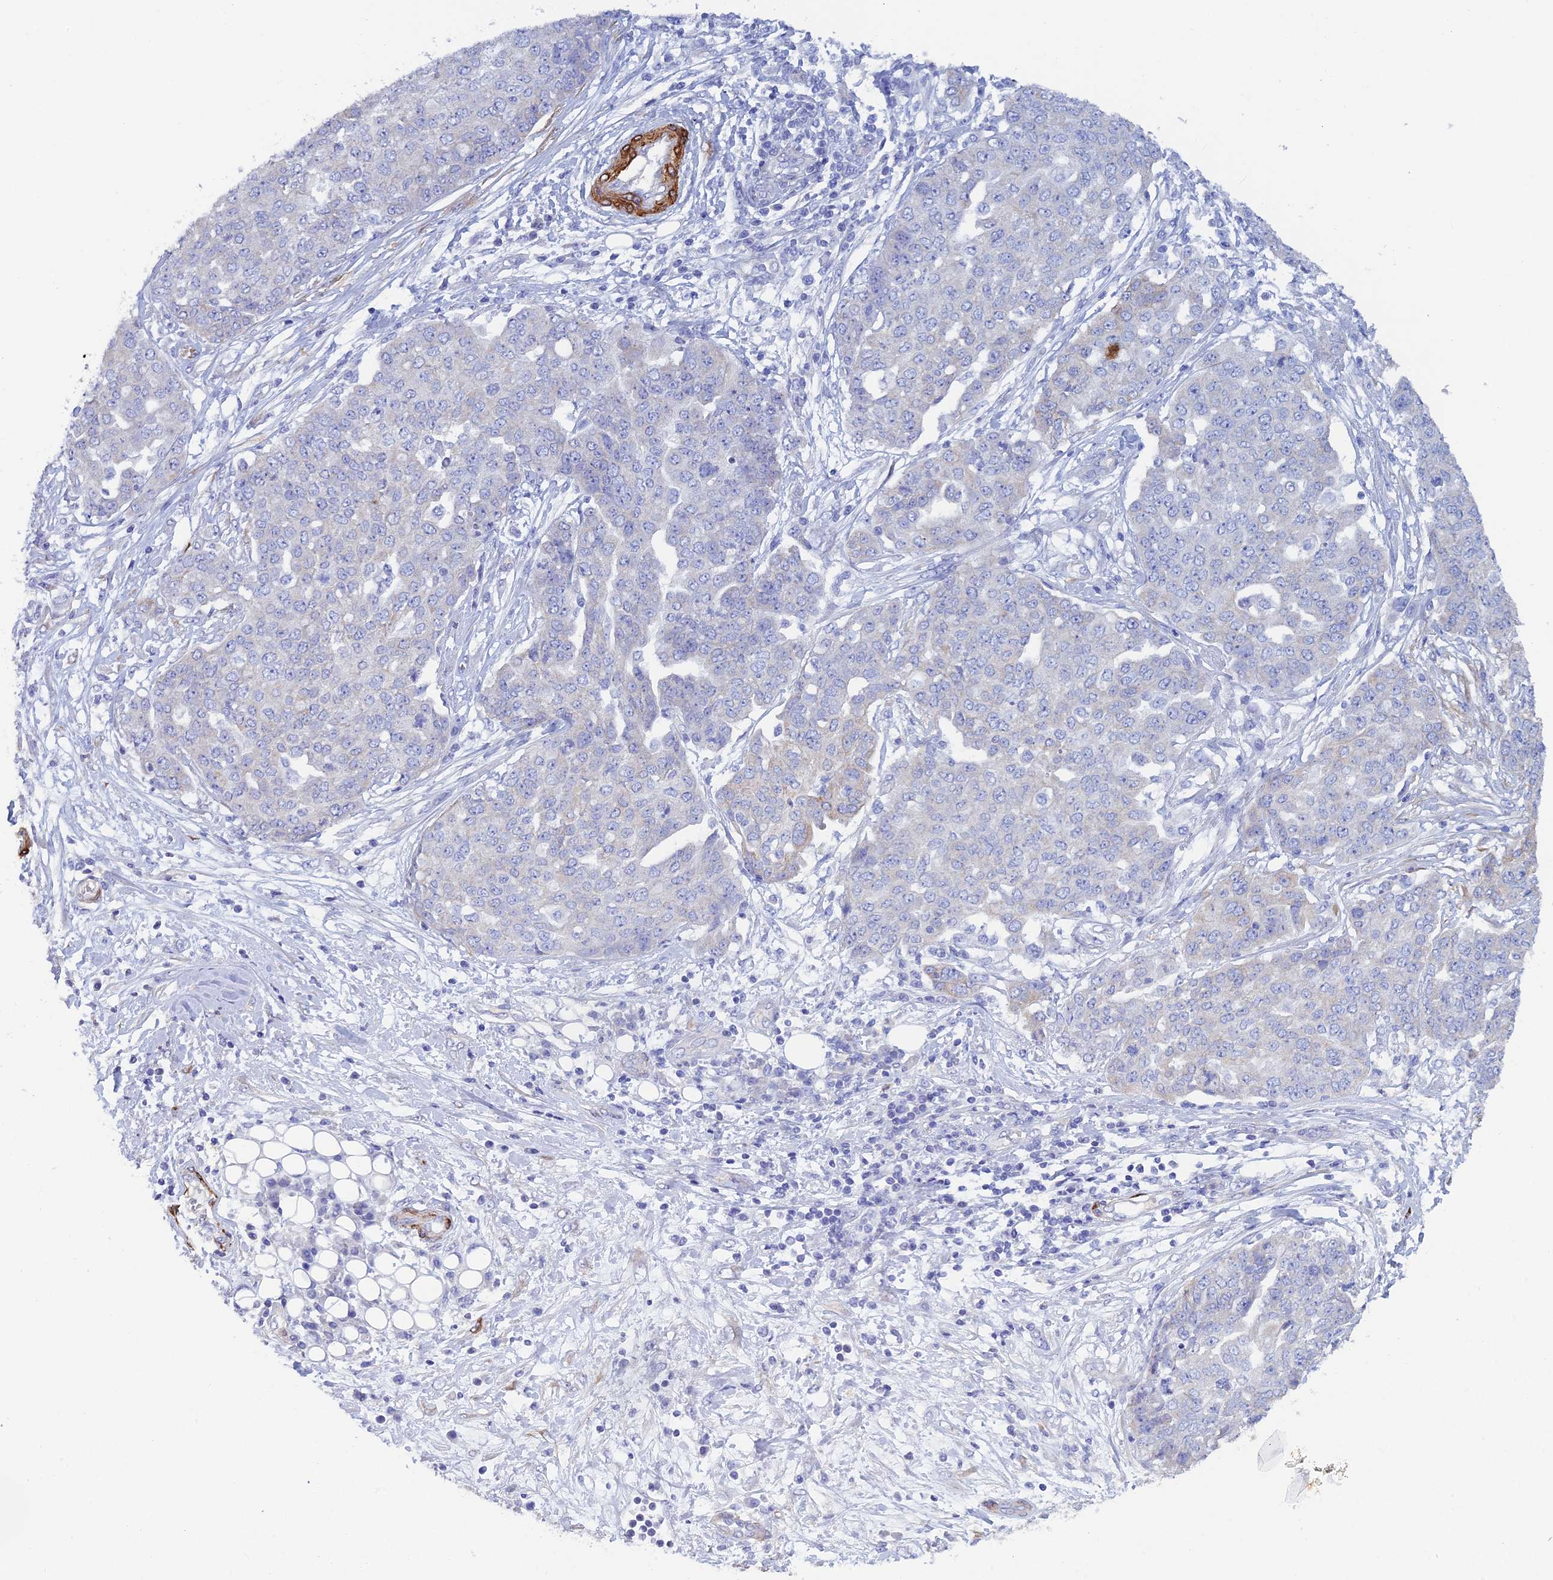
{"staining": {"intensity": "negative", "quantity": "none", "location": "none"}, "tissue": "ovarian cancer", "cell_type": "Tumor cells", "image_type": "cancer", "snomed": [{"axis": "morphology", "description": "Cystadenocarcinoma, serous, NOS"}, {"axis": "topography", "description": "Soft tissue"}, {"axis": "topography", "description": "Ovary"}], "caption": "DAB (3,3'-diaminobenzidine) immunohistochemical staining of ovarian cancer (serous cystadenocarcinoma) reveals no significant positivity in tumor cells. (Stains: DAB (3,3'-diaminobenzidine) immunohistochemistry with hematoxylin counter stain, Microscopy: brightfield microscopy at high magnification).", "gene": "PCDHA8", "patient": {"sex": "female", "age": 57}}